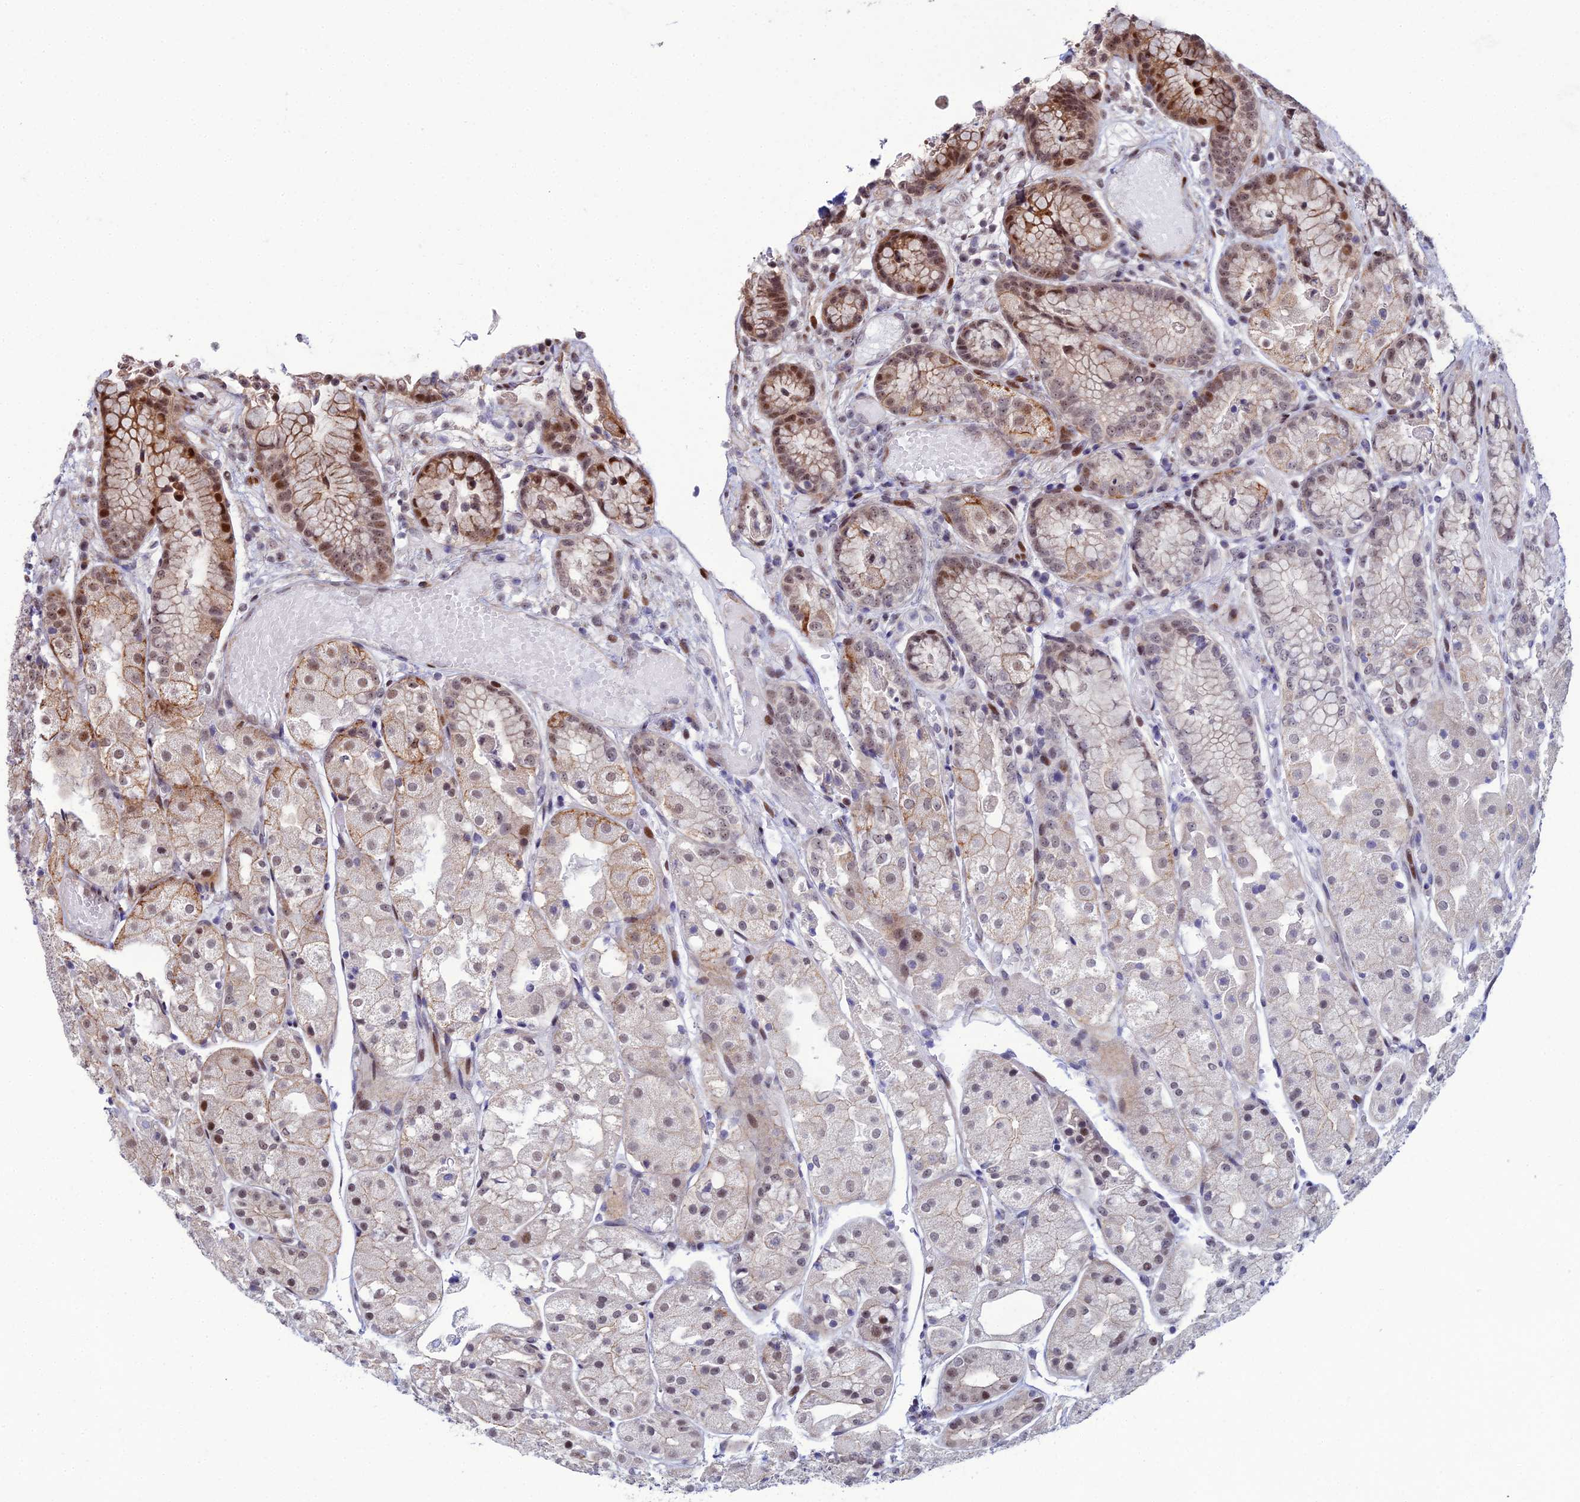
{"staining": {"intensity": "moderate", "quantity": "25%-75%", "location": "cytoplasmic/membranous,nuclear"}, "tissue": "stomach", "cell_type": "Glandular cells", "image_type": "normal", "snomed": [{"axis": "morphology", "description": "Normal tissue, NOS"}, {"axis": "topography", "description": "Stomach, upper"}], "caption": "About 25%-75% of glandular cells in normal stomach exhibit moderate cytoplasmic/membranous,nuclear protein staining as visualized by brown immunohistochemical staining.", "gene": "ZNF668", "patient": {"sex": "male", "age": 72}}